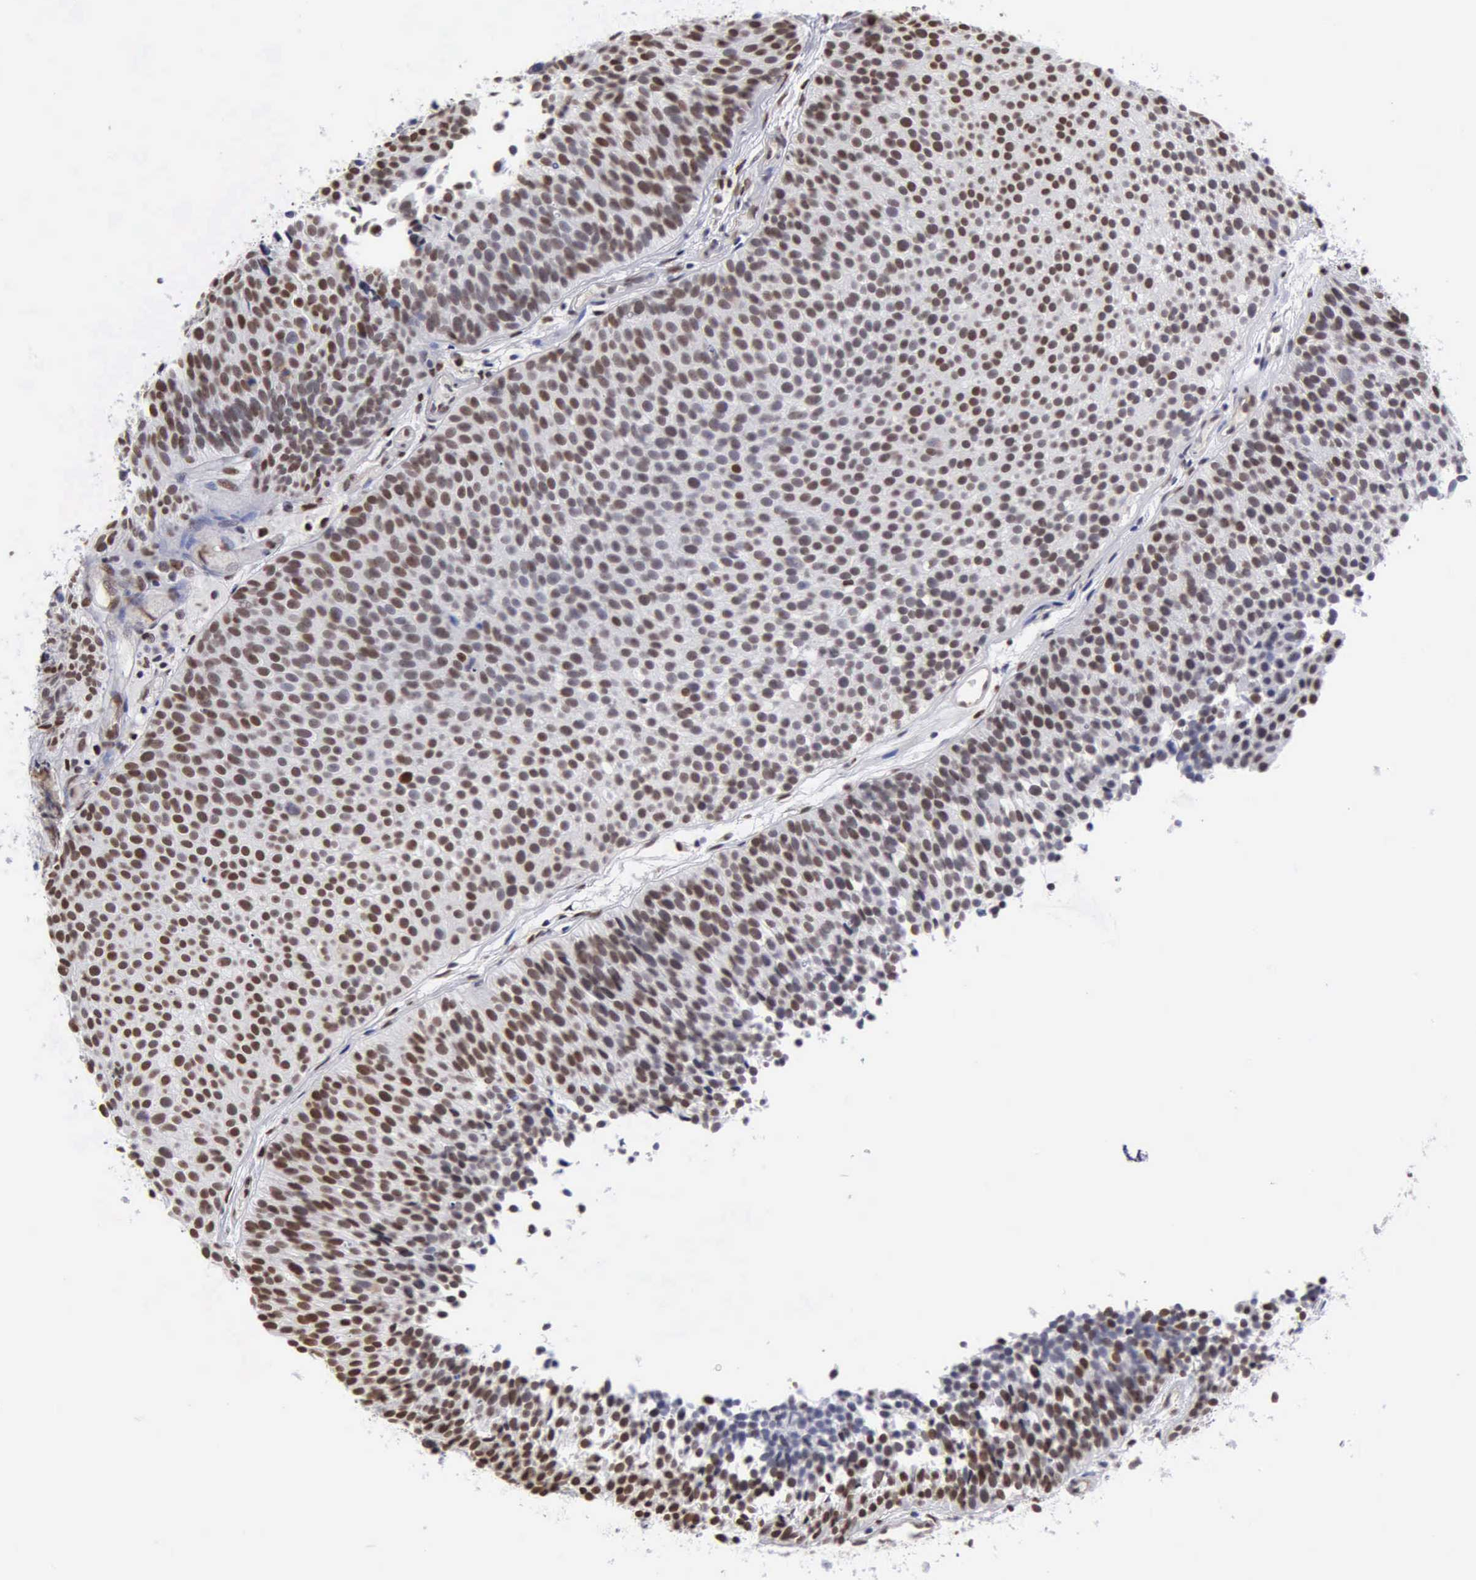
{"staining": {"intensity": "strong", "quantity": ">75%", "location": "nuclear"}, "tissue": "urothelial cancer", "cell_type": "Tumor cells", "image_type": "cancer", "snomed": [{"axis": "morphology", "description": "Urothelial carcinoma, Low grade"}, {"axis": "topography", "description": "Urinary bladder"}], "caption": "Strong nuclear protein expression is present in approximately >75% of tumor cells in urothelial cancer.", "gene": "CCNG1", "patient": {"sex": "male", "age": 85}}